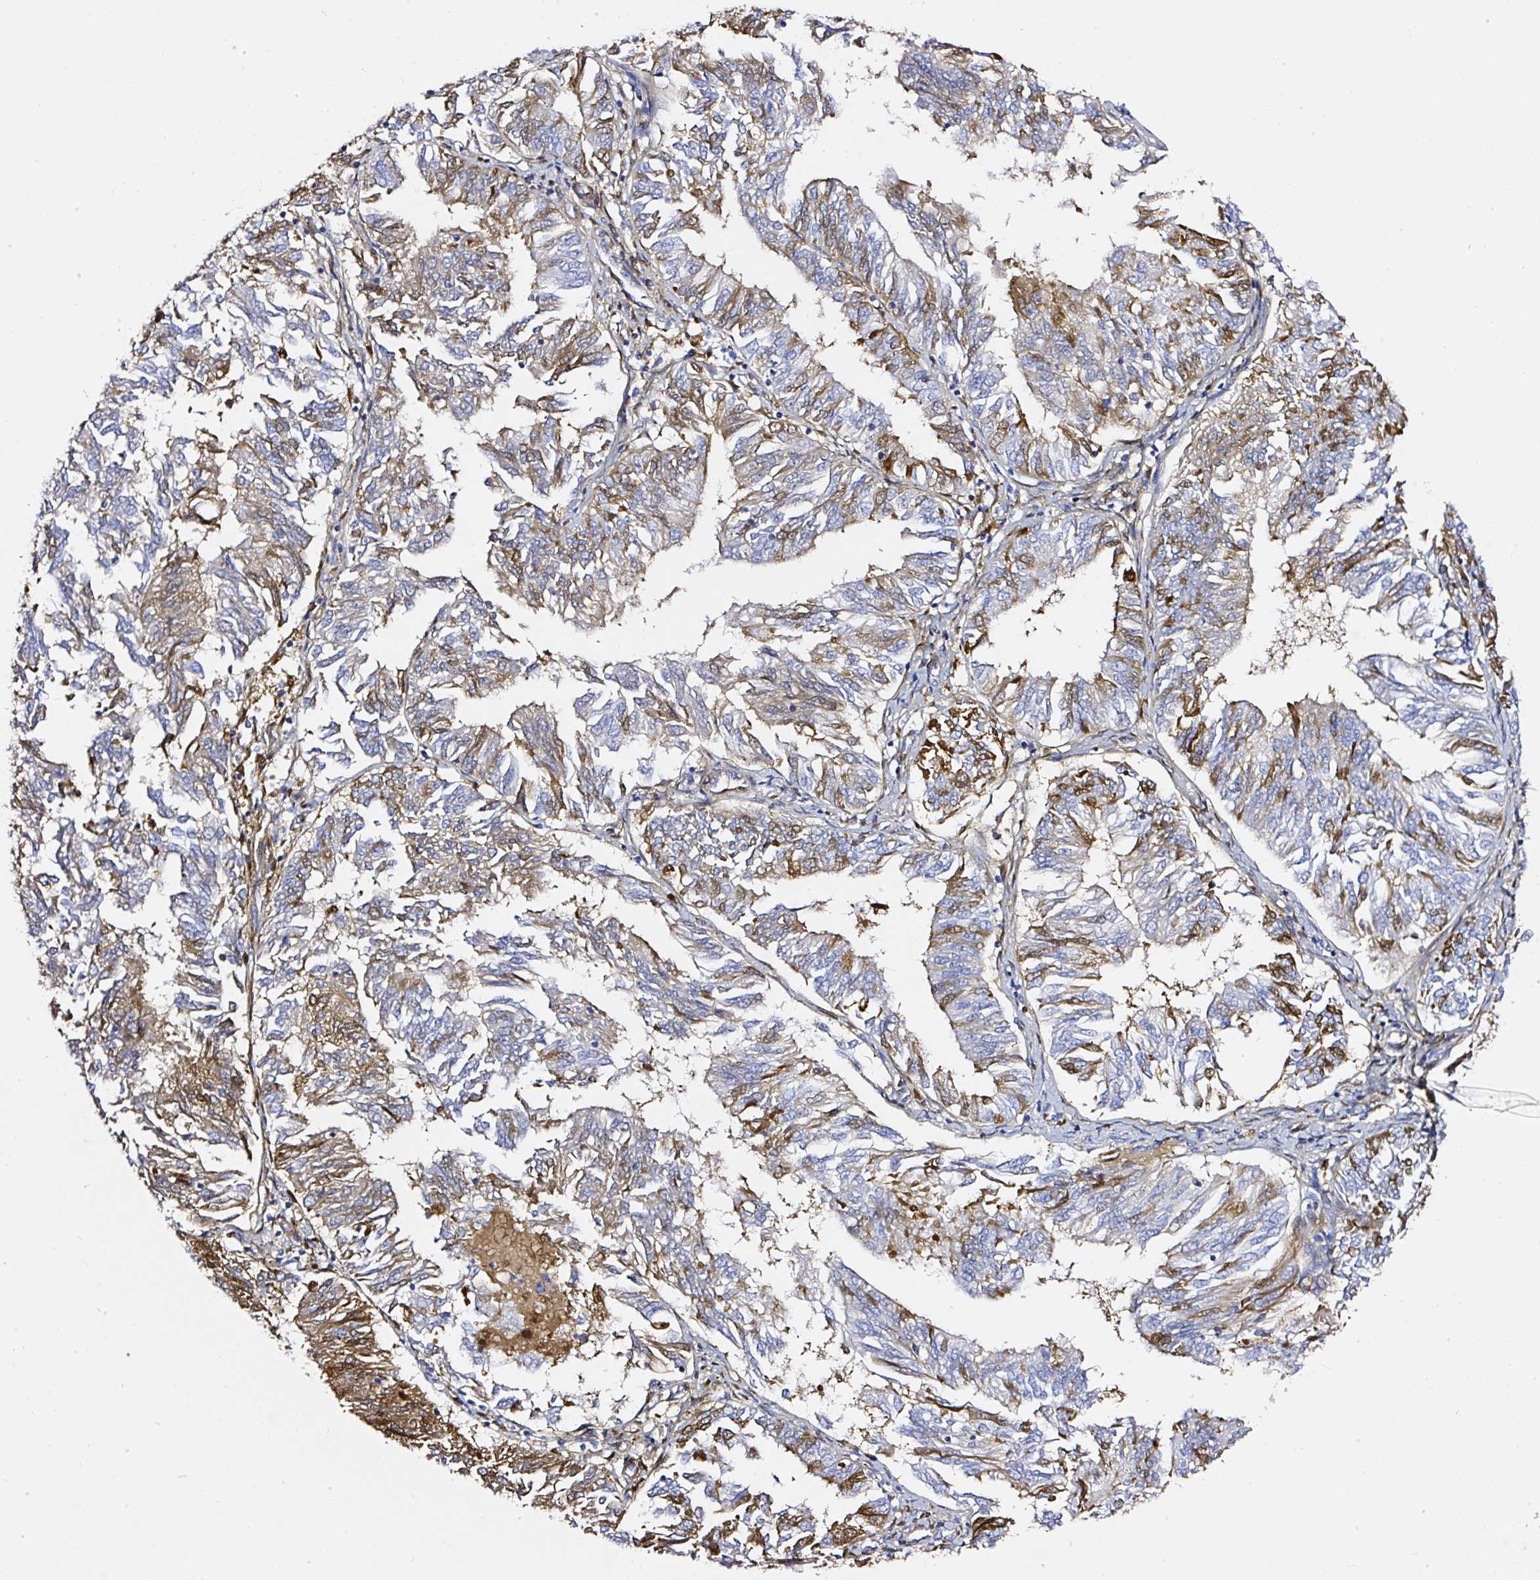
{"staining": {"intensity": "moderate", "quantity": "25%-75%", "location": "cytoplasmic/membranous"}, "tissue": "endometrial cancer", "cell_type": "Tumor cells", "image_type": "cancer", "snomed": [{"axis": "morphology", "description": "Adenocarcinoma, NOS"}, {"axis": "topography", "description": "Endometrium"}], "caption": "High-power microscopy captured an immunohistochemistry histopathology image of adenocarcinoma (endometrial), revealing moderate cytoplasmic/membranous expression in approximately 25%-75% of tumor cells.", "gene": "CLEC3B", "patient": {"sex": "female", "age": 58}}